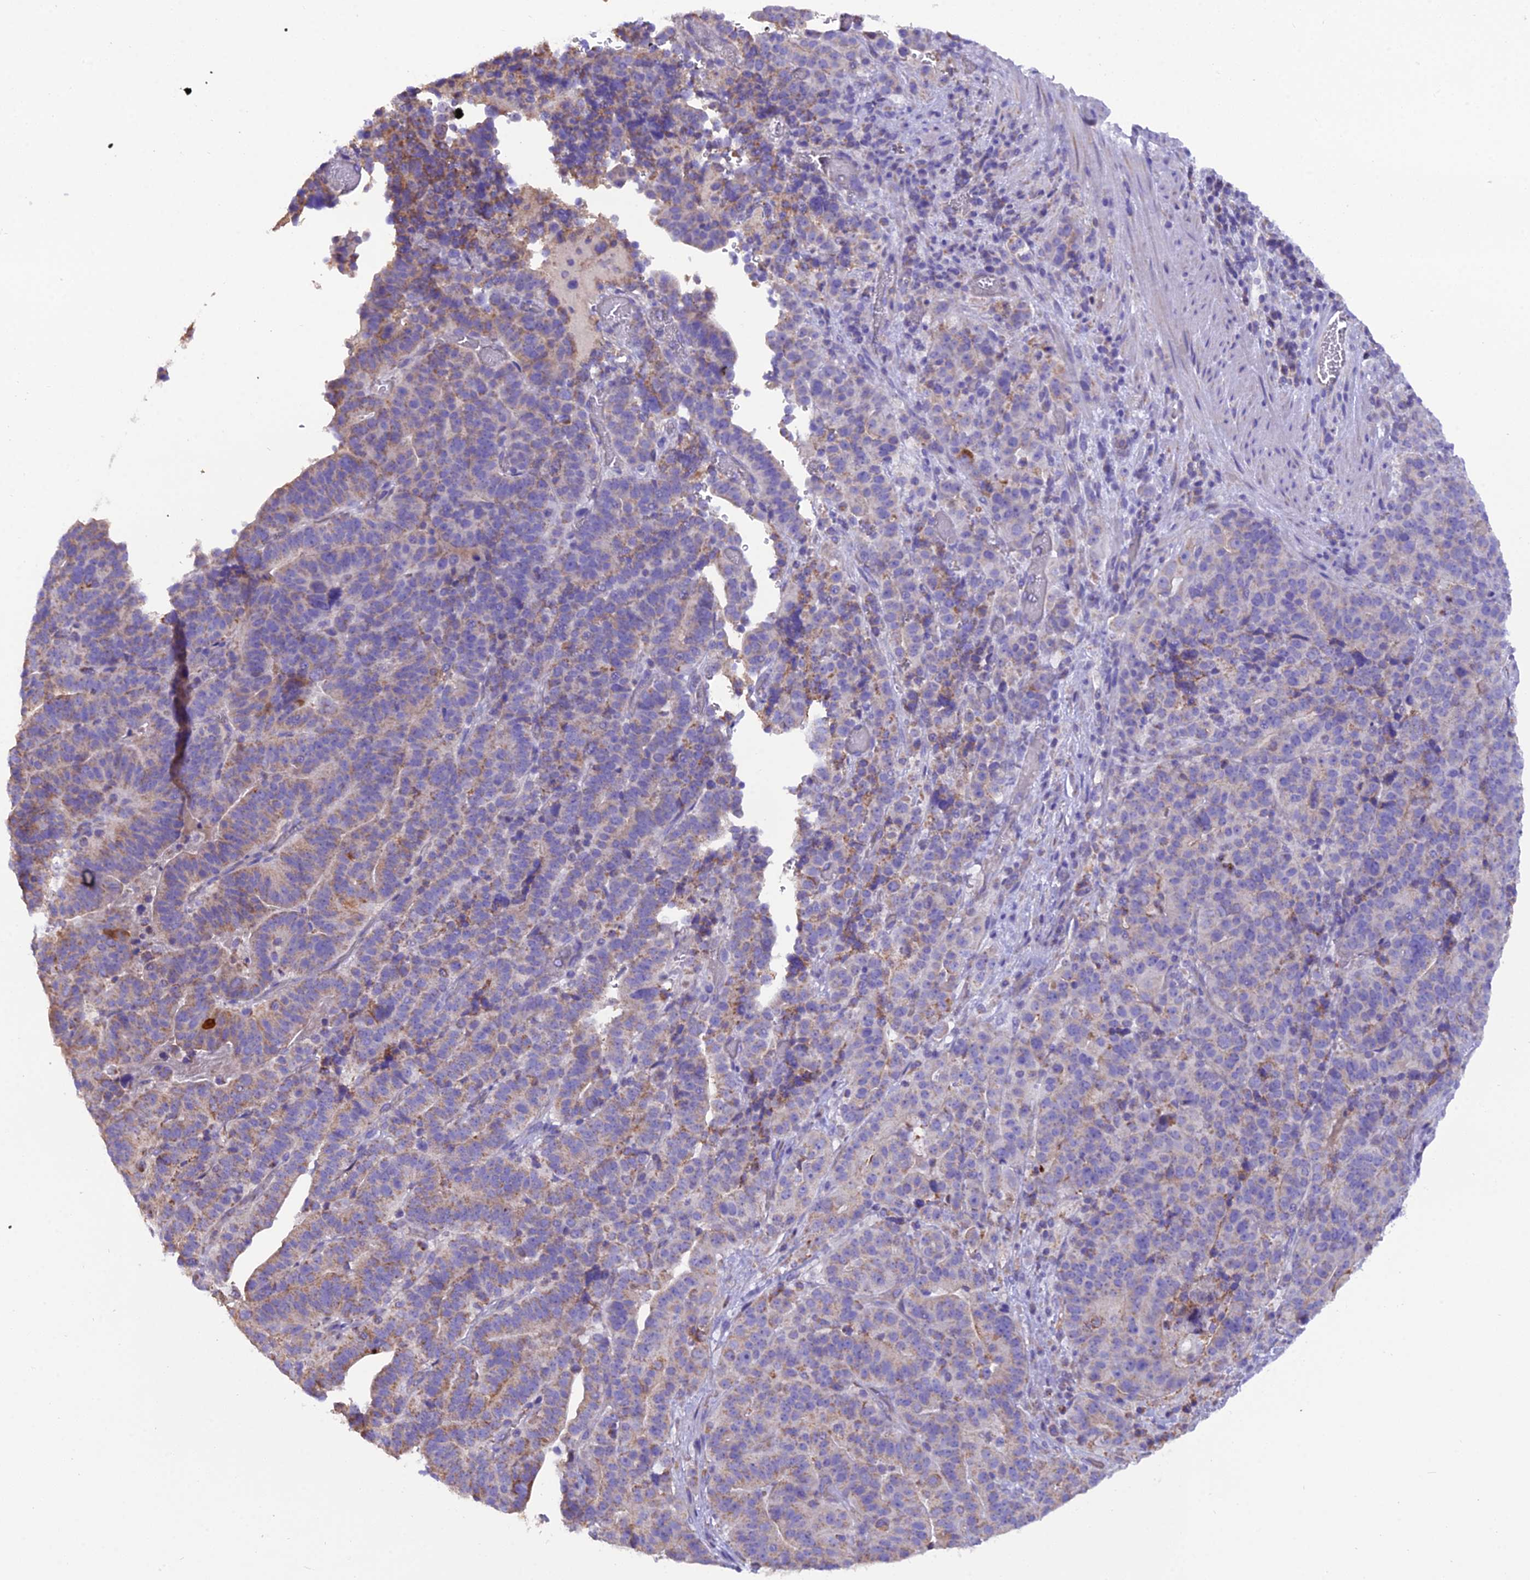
{"staining": {"intensity": "weak", "quantity": "25%-75%", "location": "cytoplasmic/membranous"}, "tissue": "stomach cancer", "cell_type": "Tumor cells", "image_type": "cancer", "snomed": [{"axis": "morphology", "description": "Adenocarcinoma, NOS"}, {"axis": "topography", "description": "Stomach"}], "caption": "Brown immunohistochemical staining in stomach adenocarcinoma exhibits weak cytoplasmic/membranous positivity in approximately 25%-75% of tumor cells. (Brightfield microscopy of DAB IHC at high magnification).", "gene": "GPD1", "patient": {"sex": "male", "age": 48}}